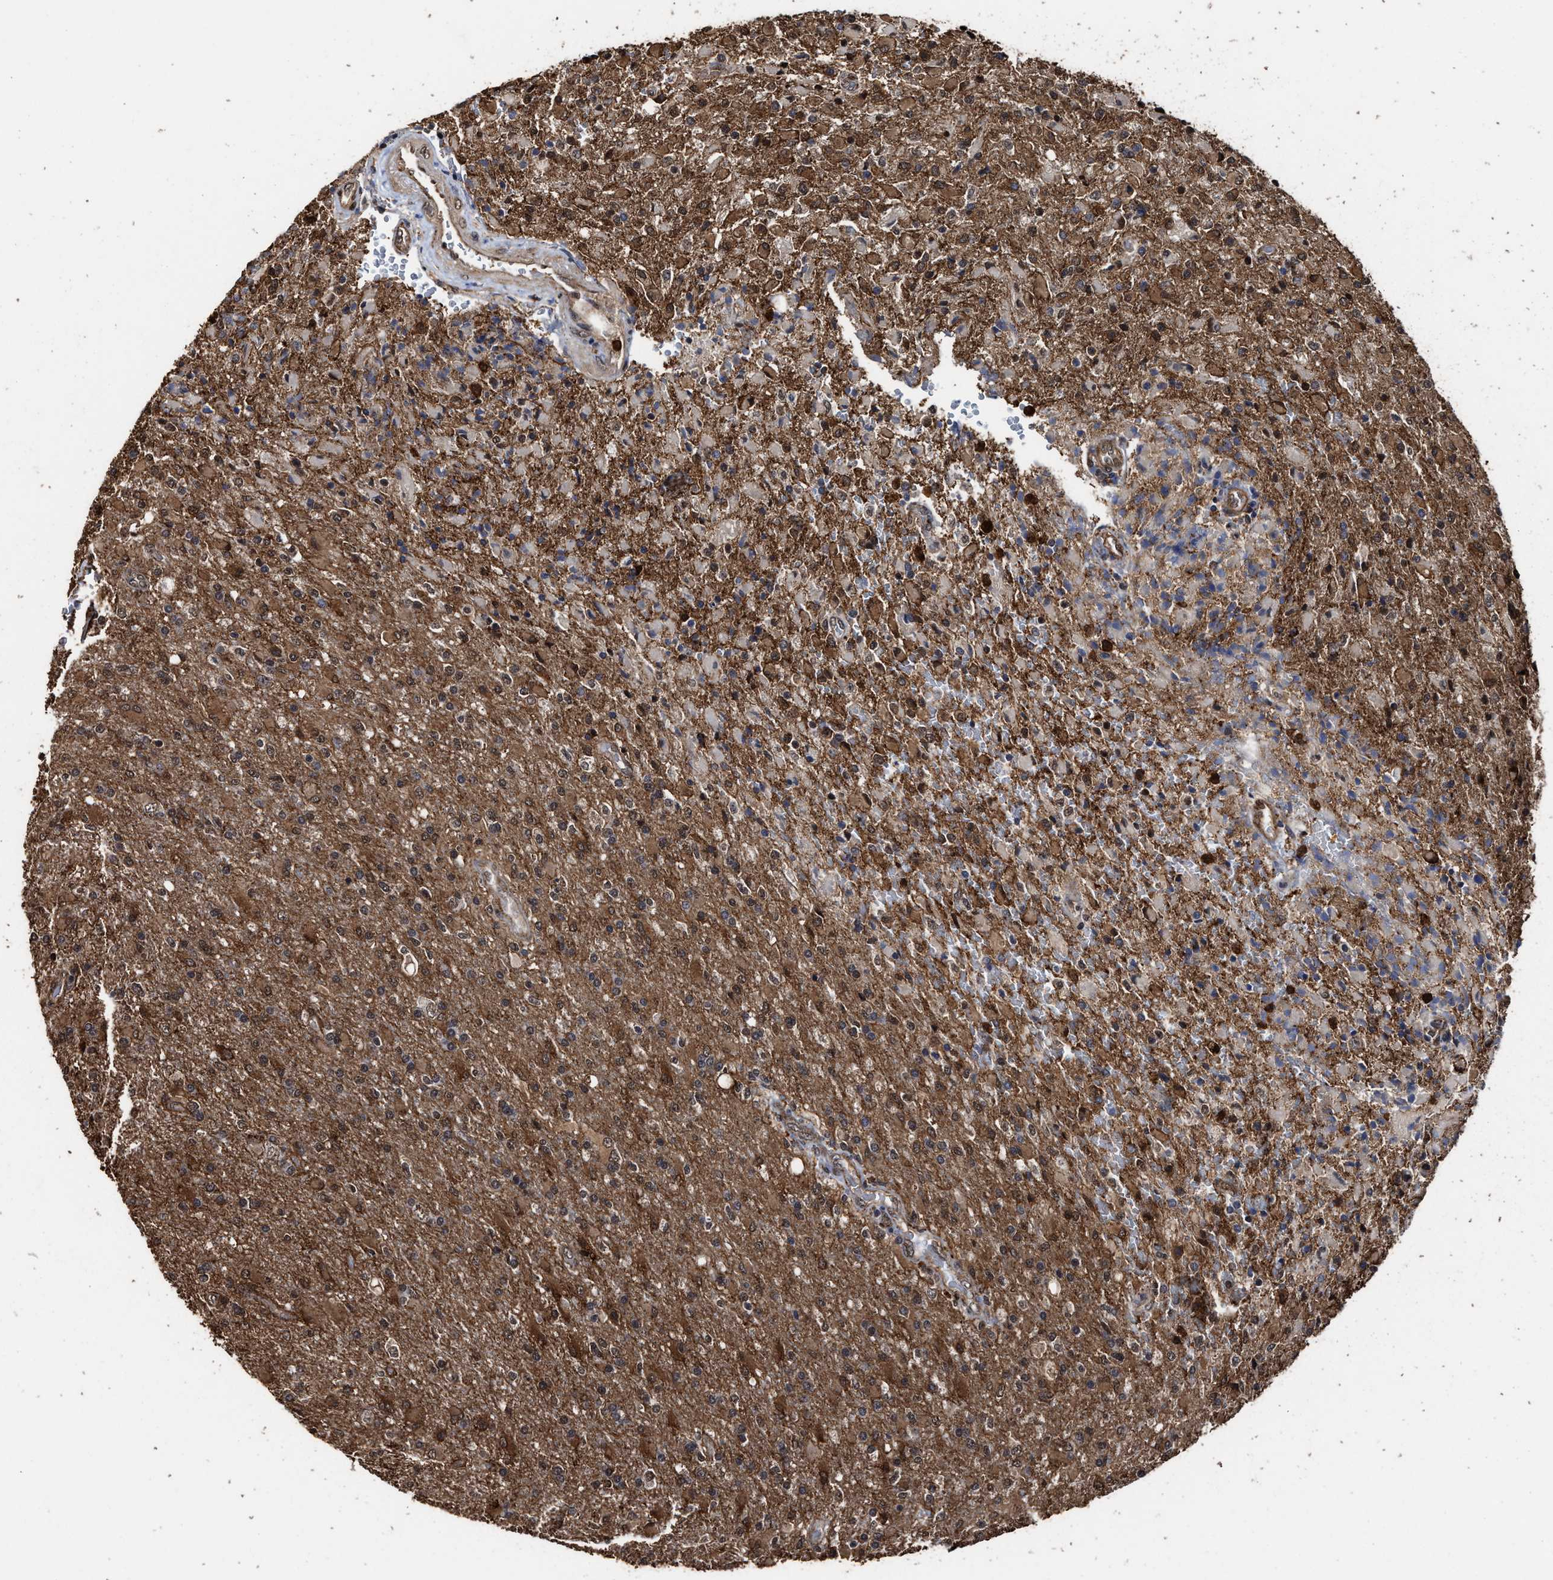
{"staining": {"intensity": "moderate", "quantity": ">75%", "location": "cytoplasmic/membranous"}, "tissue": "glioma", "cell_type": "Tumor cells", "image_type": "cancer", "snomed": [{"axis": "morphology", "description": "Glioma, malignant, High grade"}, {"axis": "topography", "description": "Brain"}], "caption": "High-magnification brightfield microscopy of malignant glioma (high-grade) stained with DAB (brown) and counterstained with hematoxylin (blue). tumor cells exhibit moderate cytoplasmic/membranous expression is seen in approximately>75% of cells.", "gene": "SEPTIN2", "patient": {"sex": "male", "age": 71}}